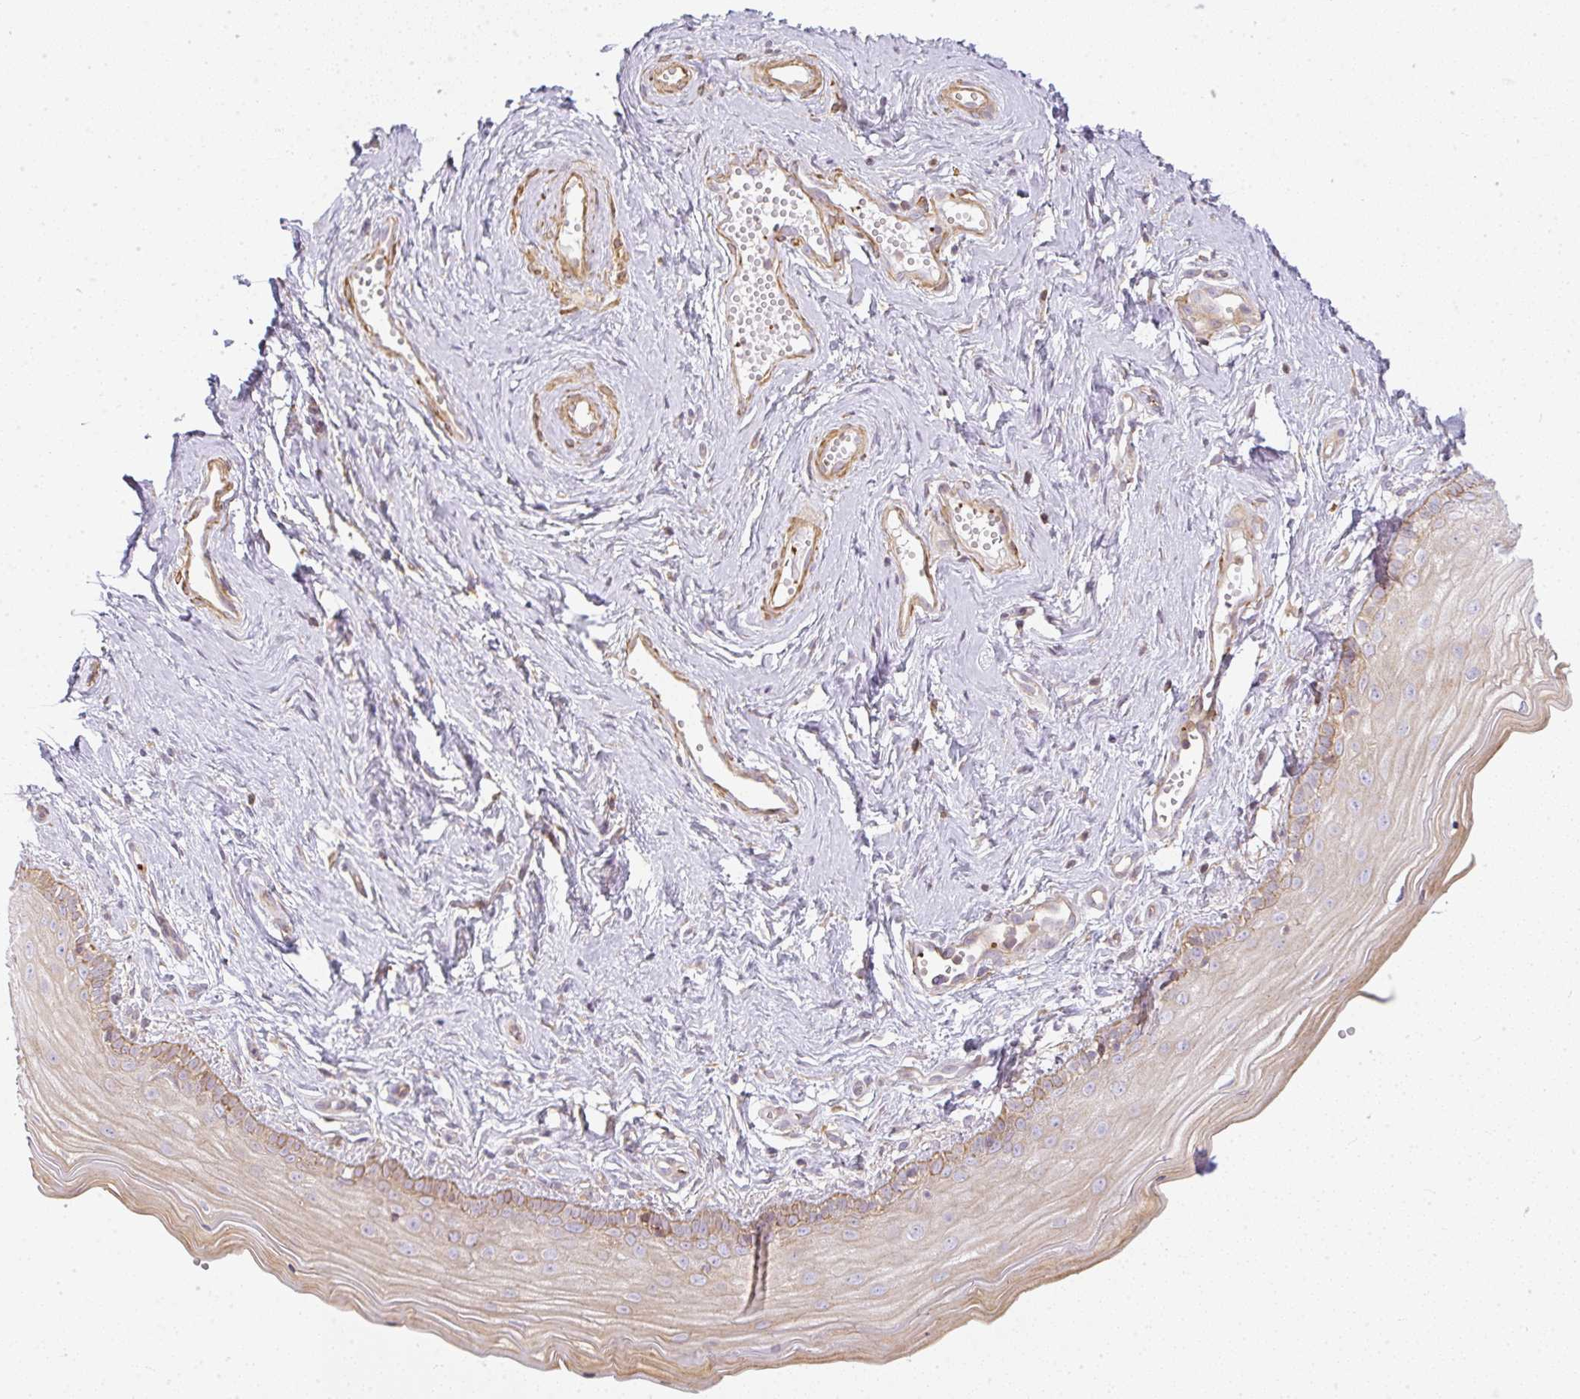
{"staining": {"intensity": "moderate", "quantity": "25%-75%", "location": "cytoplasmic/membranous"}, "tissue": "vagina", "cell_type": "Squamous epithelial cells", "image_type": "normal", "snomed": [{"axis": "morphology", "description": "Normal tissue, NOS"}, {"axis": "topography", "description": "Vagina"}], "caption": "Immunohistochemistry (DAB (3,3'-diaminobenzidine)) staining of benign human vagina demonstrates moderate cytoplasmic/membranous protein positivity in about 25%-75% of squamous epithelial cells. The protein is stained brown, and the nuclei are stained in blue (DAB (3,3'-diaminobenzidine) IHC with brightfield microscopy, high magnification).", "gene": "SULF1", "patient": {"sex": "female", "age": 38}}